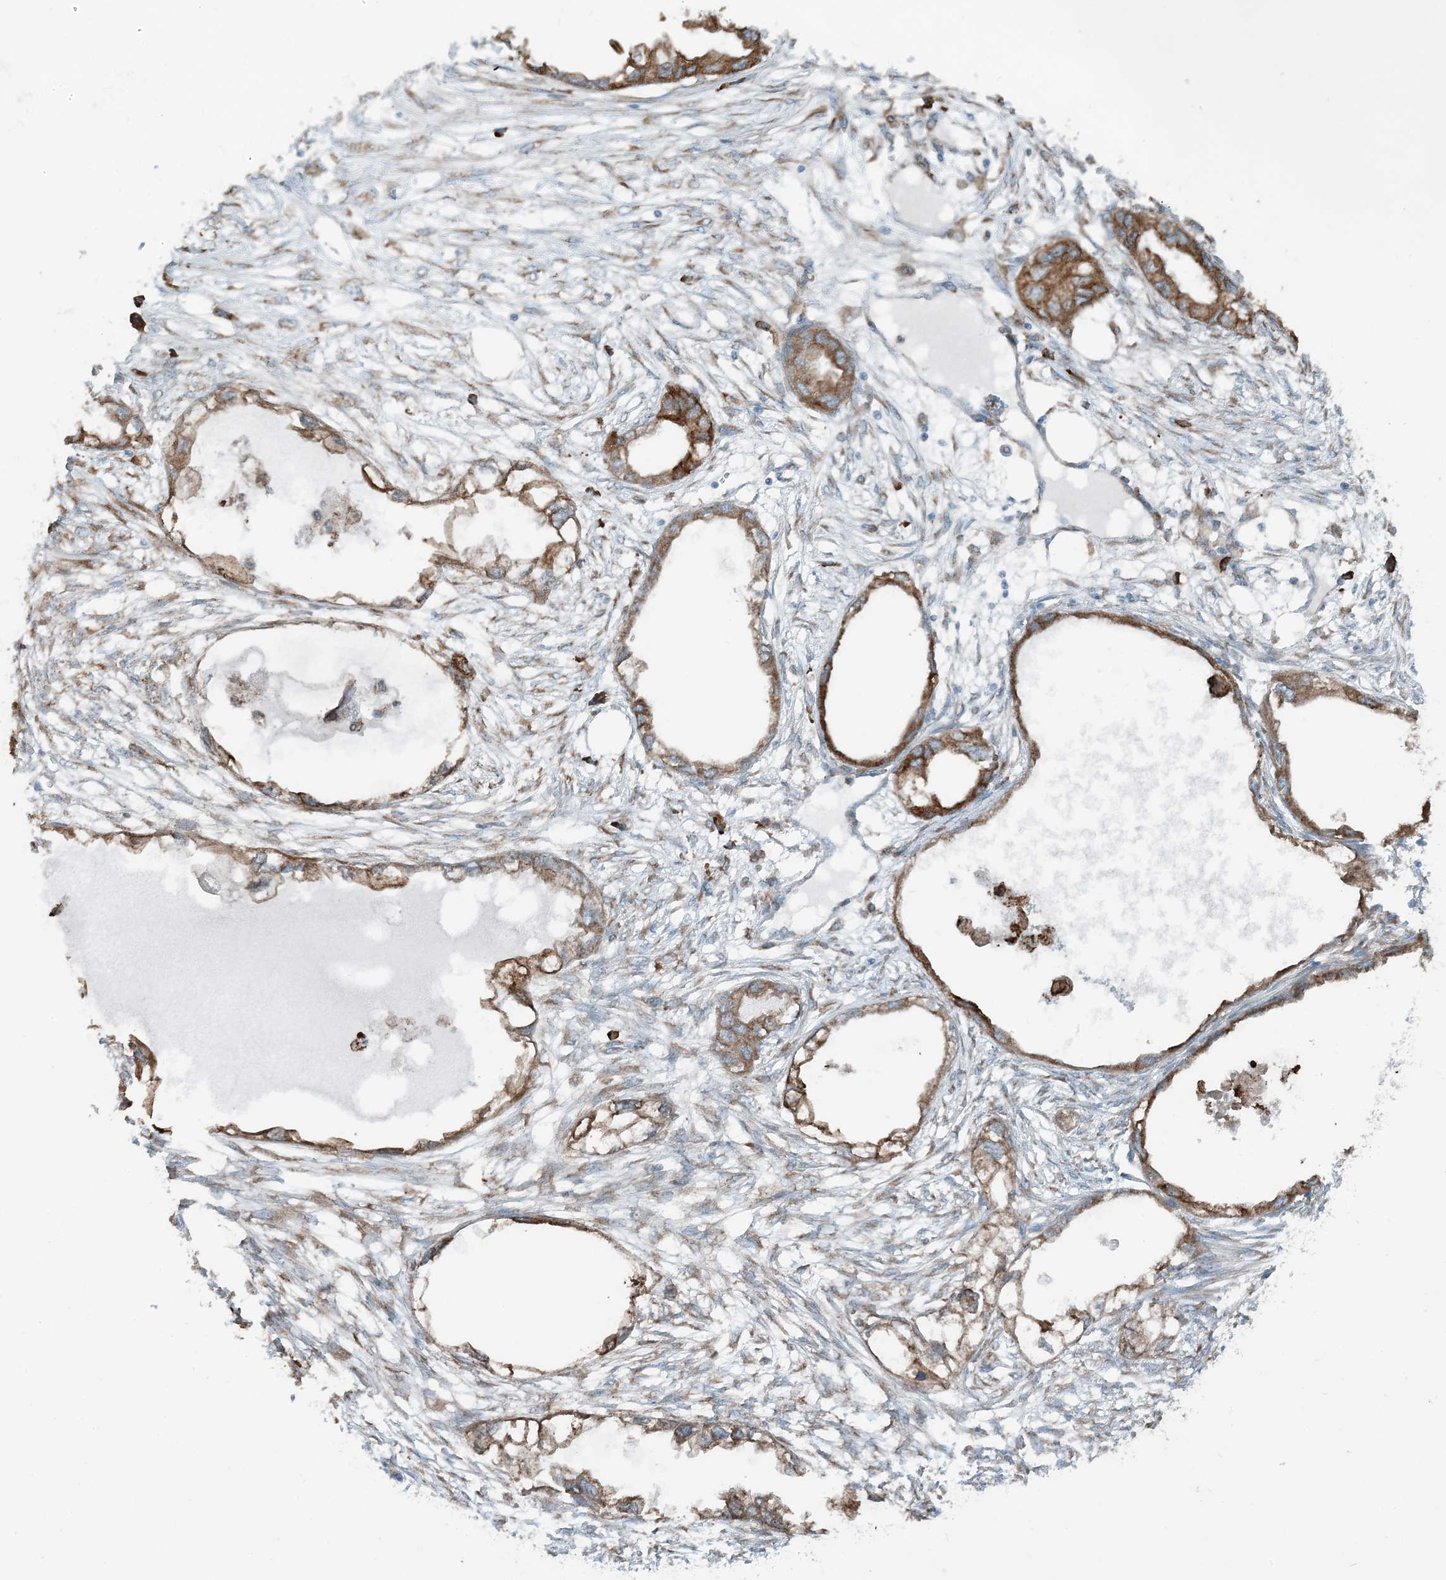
{"staining": {"intensity": "moderate", "quantity": ">75%", "location": "cytoplasmic/membranous"}, "tissue": "endometrial cancer", "cell_type": "Tumor cells", "image_type": "cancer", "snomed": [{"axis": "morphology", "description": "Adenocarcinoma, NOS"}, {"axis": "morphology", "description": "Adenocarcinoma, metastatic, NOS"}, {"axis": "topography", "description": "Adipose tissue"}, {"axis": "topography", "description": "Endometrium"}], "caption": "Endometrial adenocarcinoma stained with DAB immunohistochemistry (IHC) exhibits medium levels of moderate cytoplasmic/membranous expression in approximately >75% of tumor cells.", "gene": "CERKL", "patient": {"sex": "female", "age": 67}}